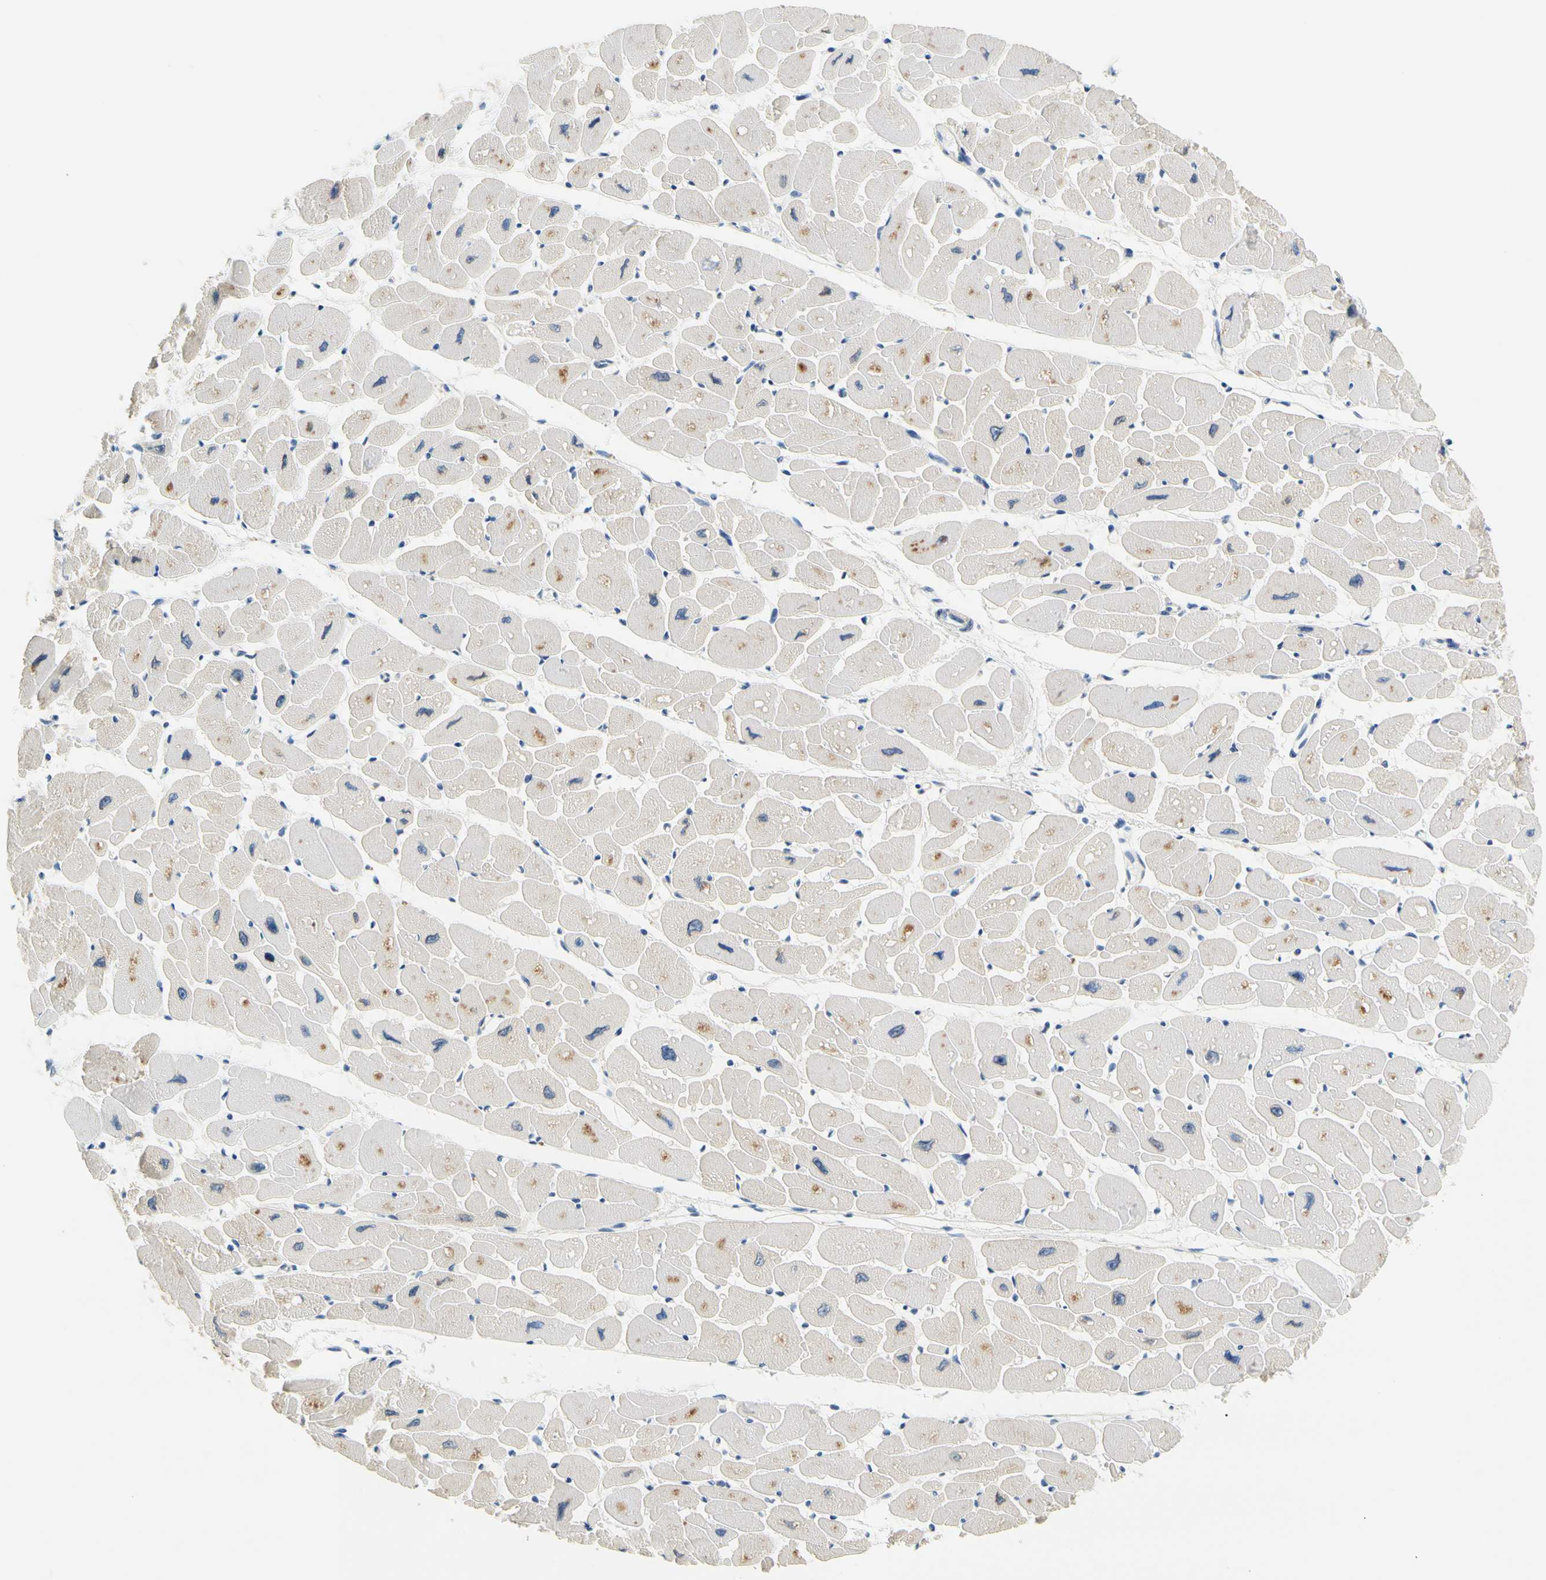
{"staining": {"intensity": "weak", "quantity": "25%-75%", "location": "cytoplasmic/membranous"}, "tissue": "heart muscle", "cell_type": "Cardiomyocytes", "image_type": "normal", "snomed": [{"axis": "morphology", "description": "Normal tissue, NOS"}, {"axis": "topography", "description": "Heart"}], "caption": "Weak cytoplasmic/membranous positivity is identified in about 25%-75% of cardiomyocytes in normal heart muscle. The staining was performed using DAB to visualize the protein expression in brown, while the nuclei were stained in blue with hematoxylin (Magnification: 20x).", "gene": "LRRC47", "patient": {"sex": "female", "age": 54}}